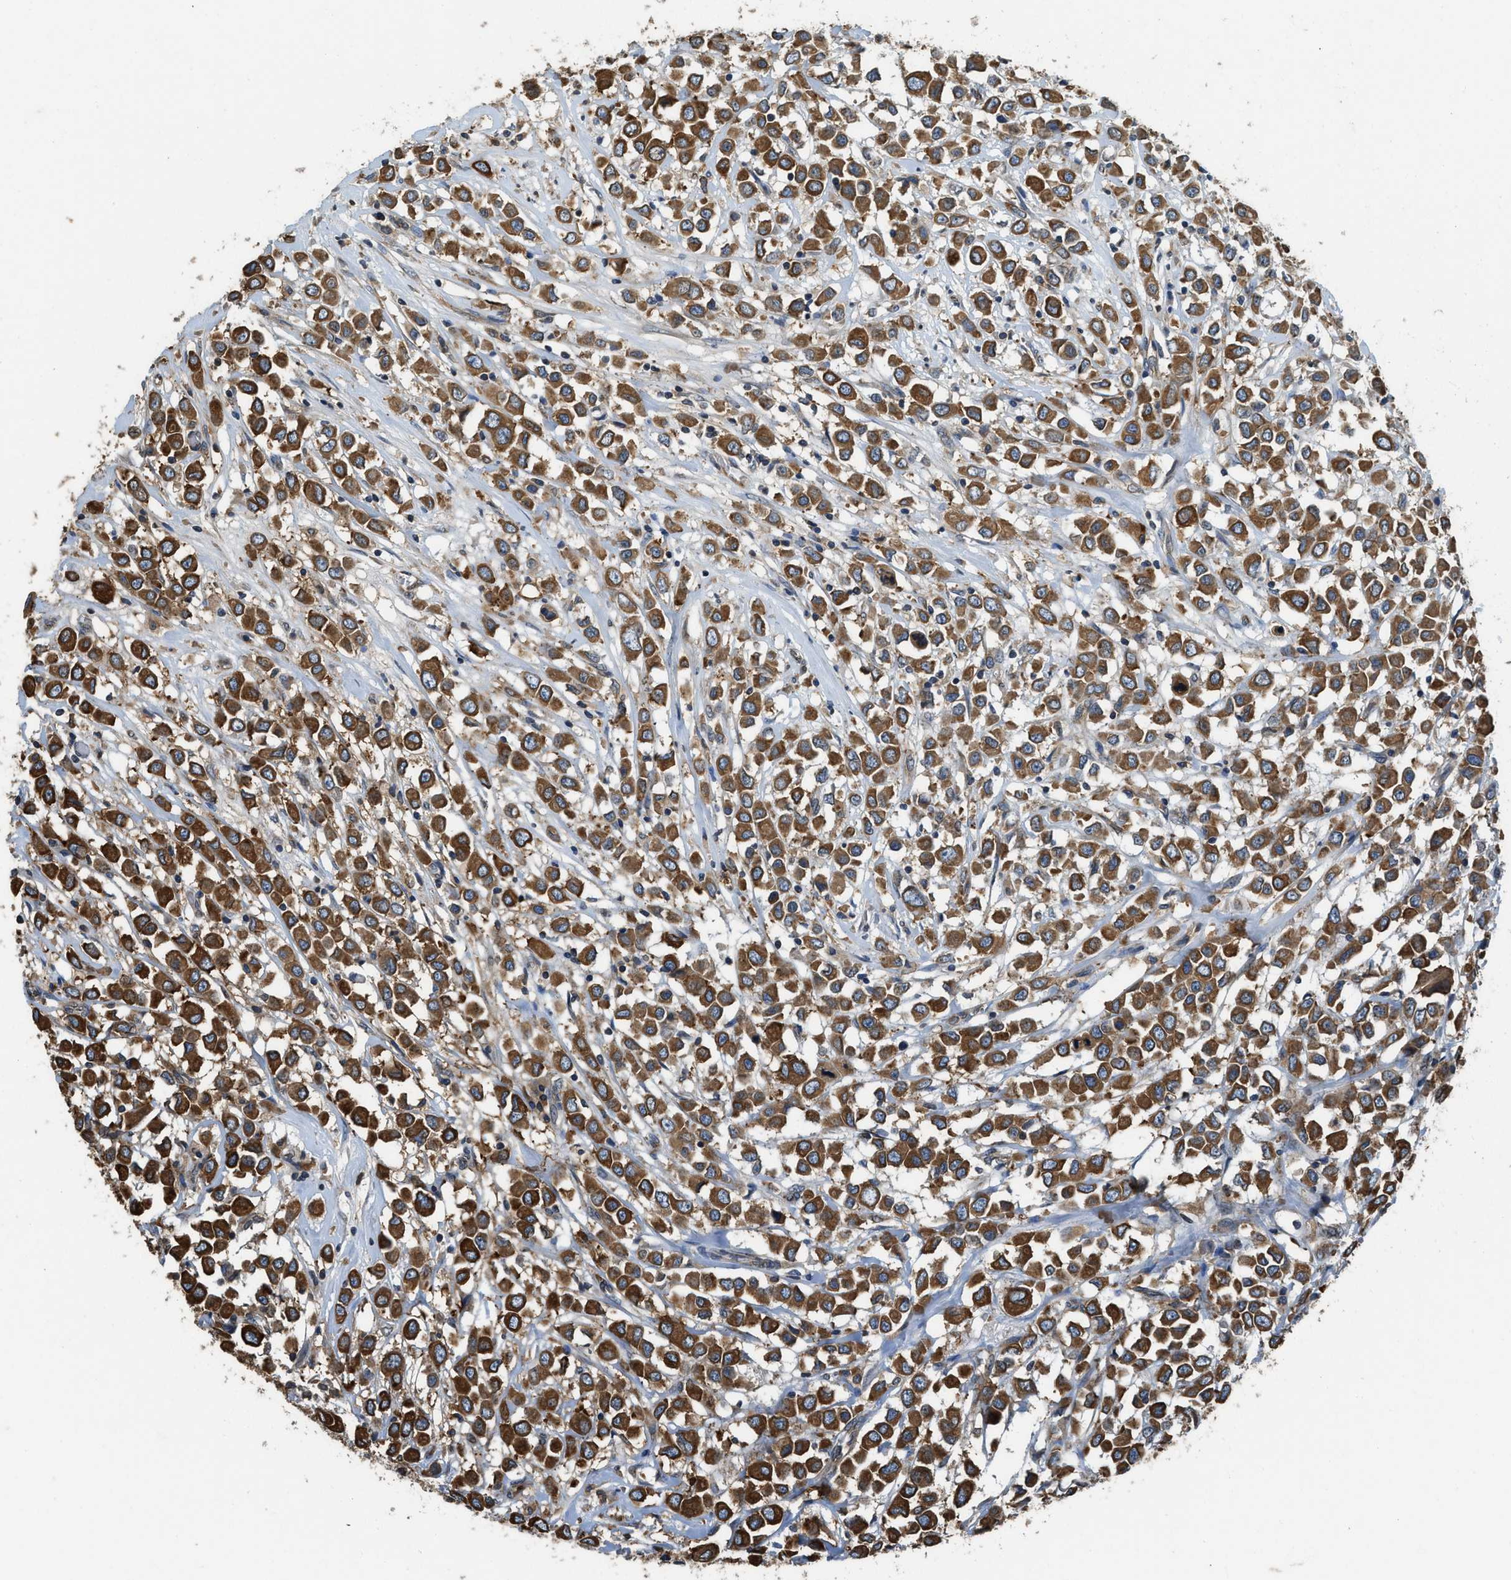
{"staining": {"intensity": "strong", "quantity": ">75%", "location": "cytoplasmic/membranous"}, "tissue": "breast cancer", "cell_type": "Tumor cells", "image_type": "cancer", "snomed": [{"axis": "morphology", "description": "Duct carcinoma"}, {"axis": "topography", "description": "Breast"}], "caption": "The micrograph exhibits immunohistochemical staining of breast infiltrating ductal carcinoma. There is strong cytoplasmic/membranous positivity is identified in approximately >75% of tumor cells.", "gene": "BCAP31", "patient": {"sex": "female", "age": 61}}